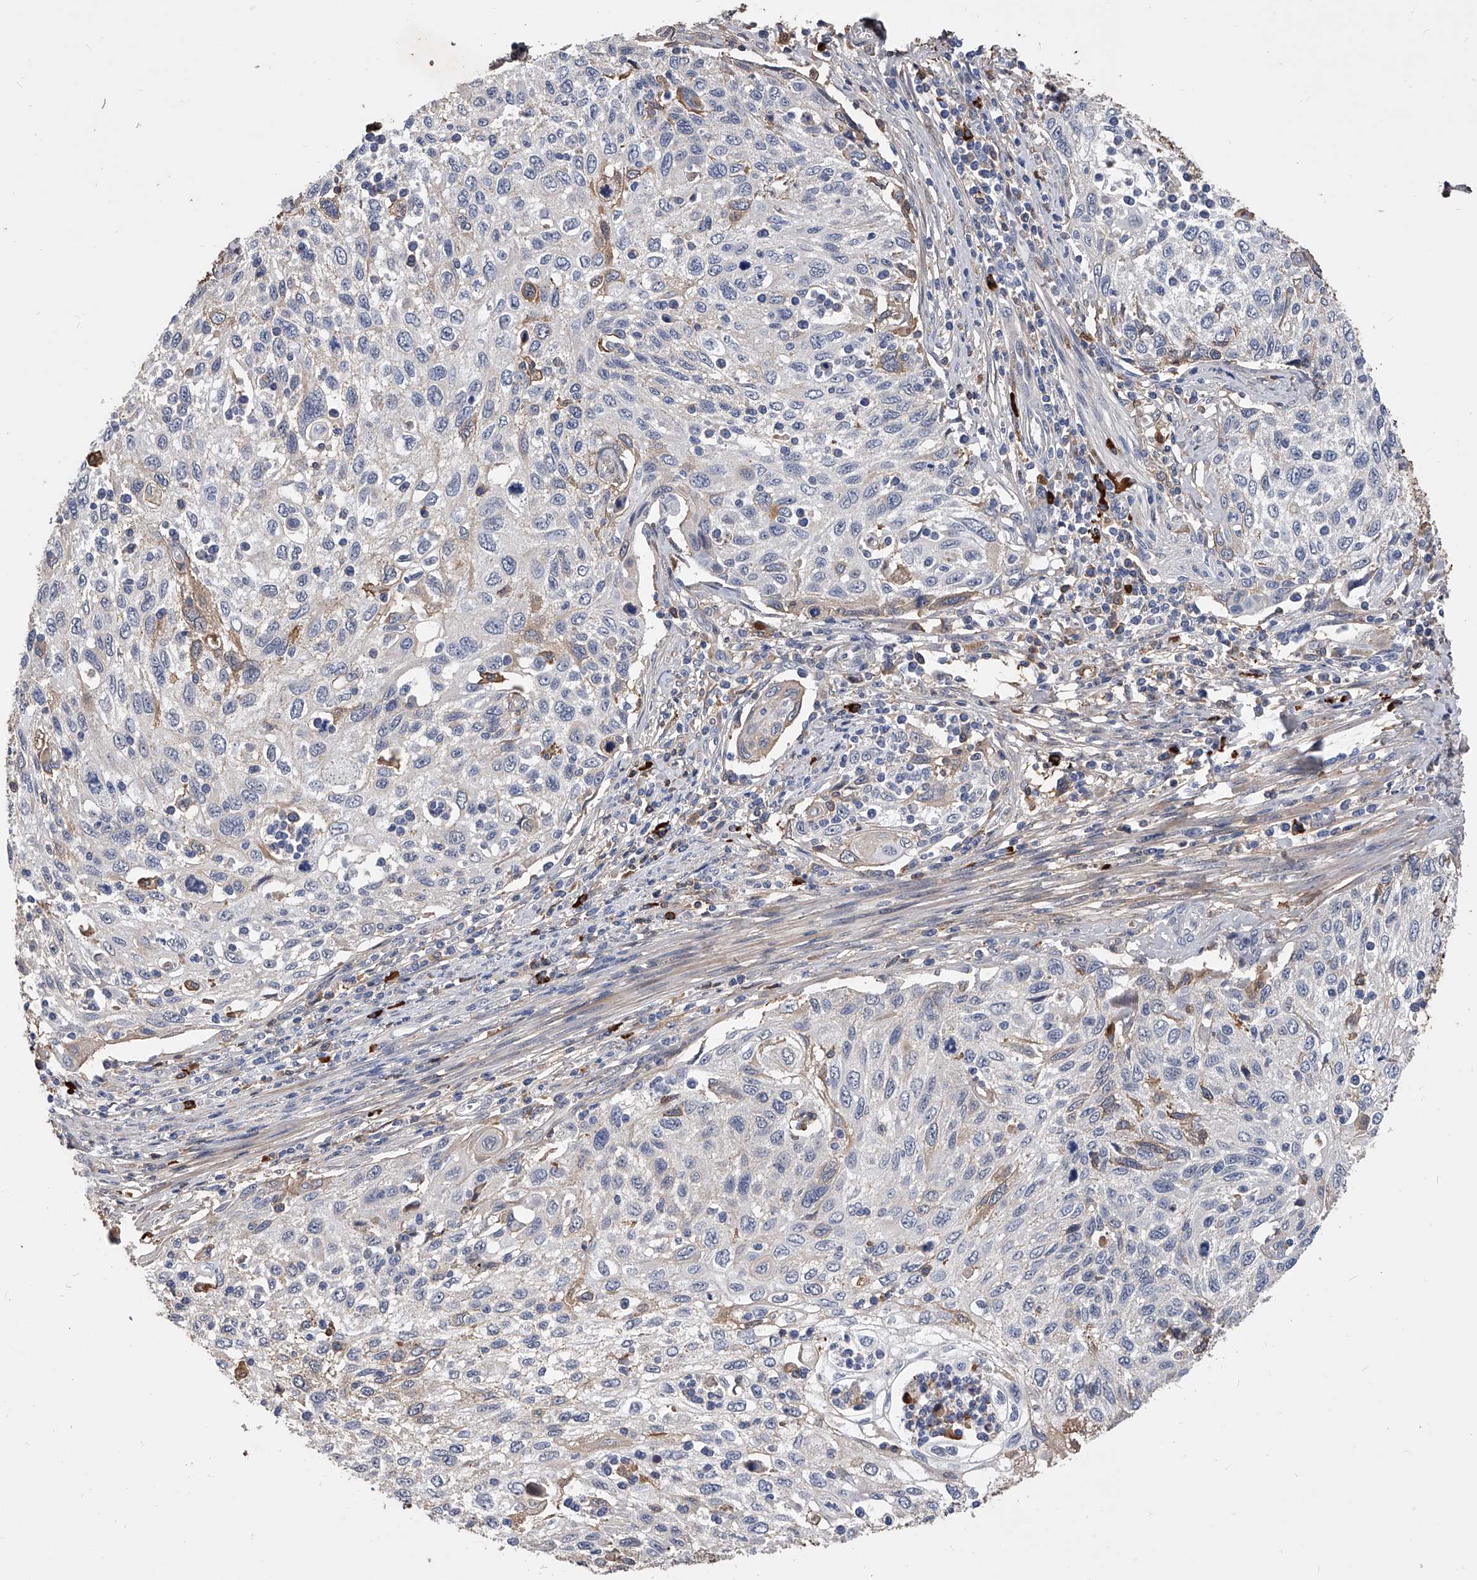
{"staining": {"intensity": "weak", "quantity": "<25%", "location": "cytoplasmic/membranous"}, "tissue": "cervical cancer", "cell_type": "Tumor cells", "image_type": "cancer", "snomed": [{"axis": "morphology", "description": "Squamous cell carcinoma, NOS"}, {"axis": "topography", "description": "Cervix"}], "caption": "There is no significant staining in tumor cells of cervical squamous cell carcinoma.", "gene": "ZNF25", "patient": {"sex": "female", "age": 70}}